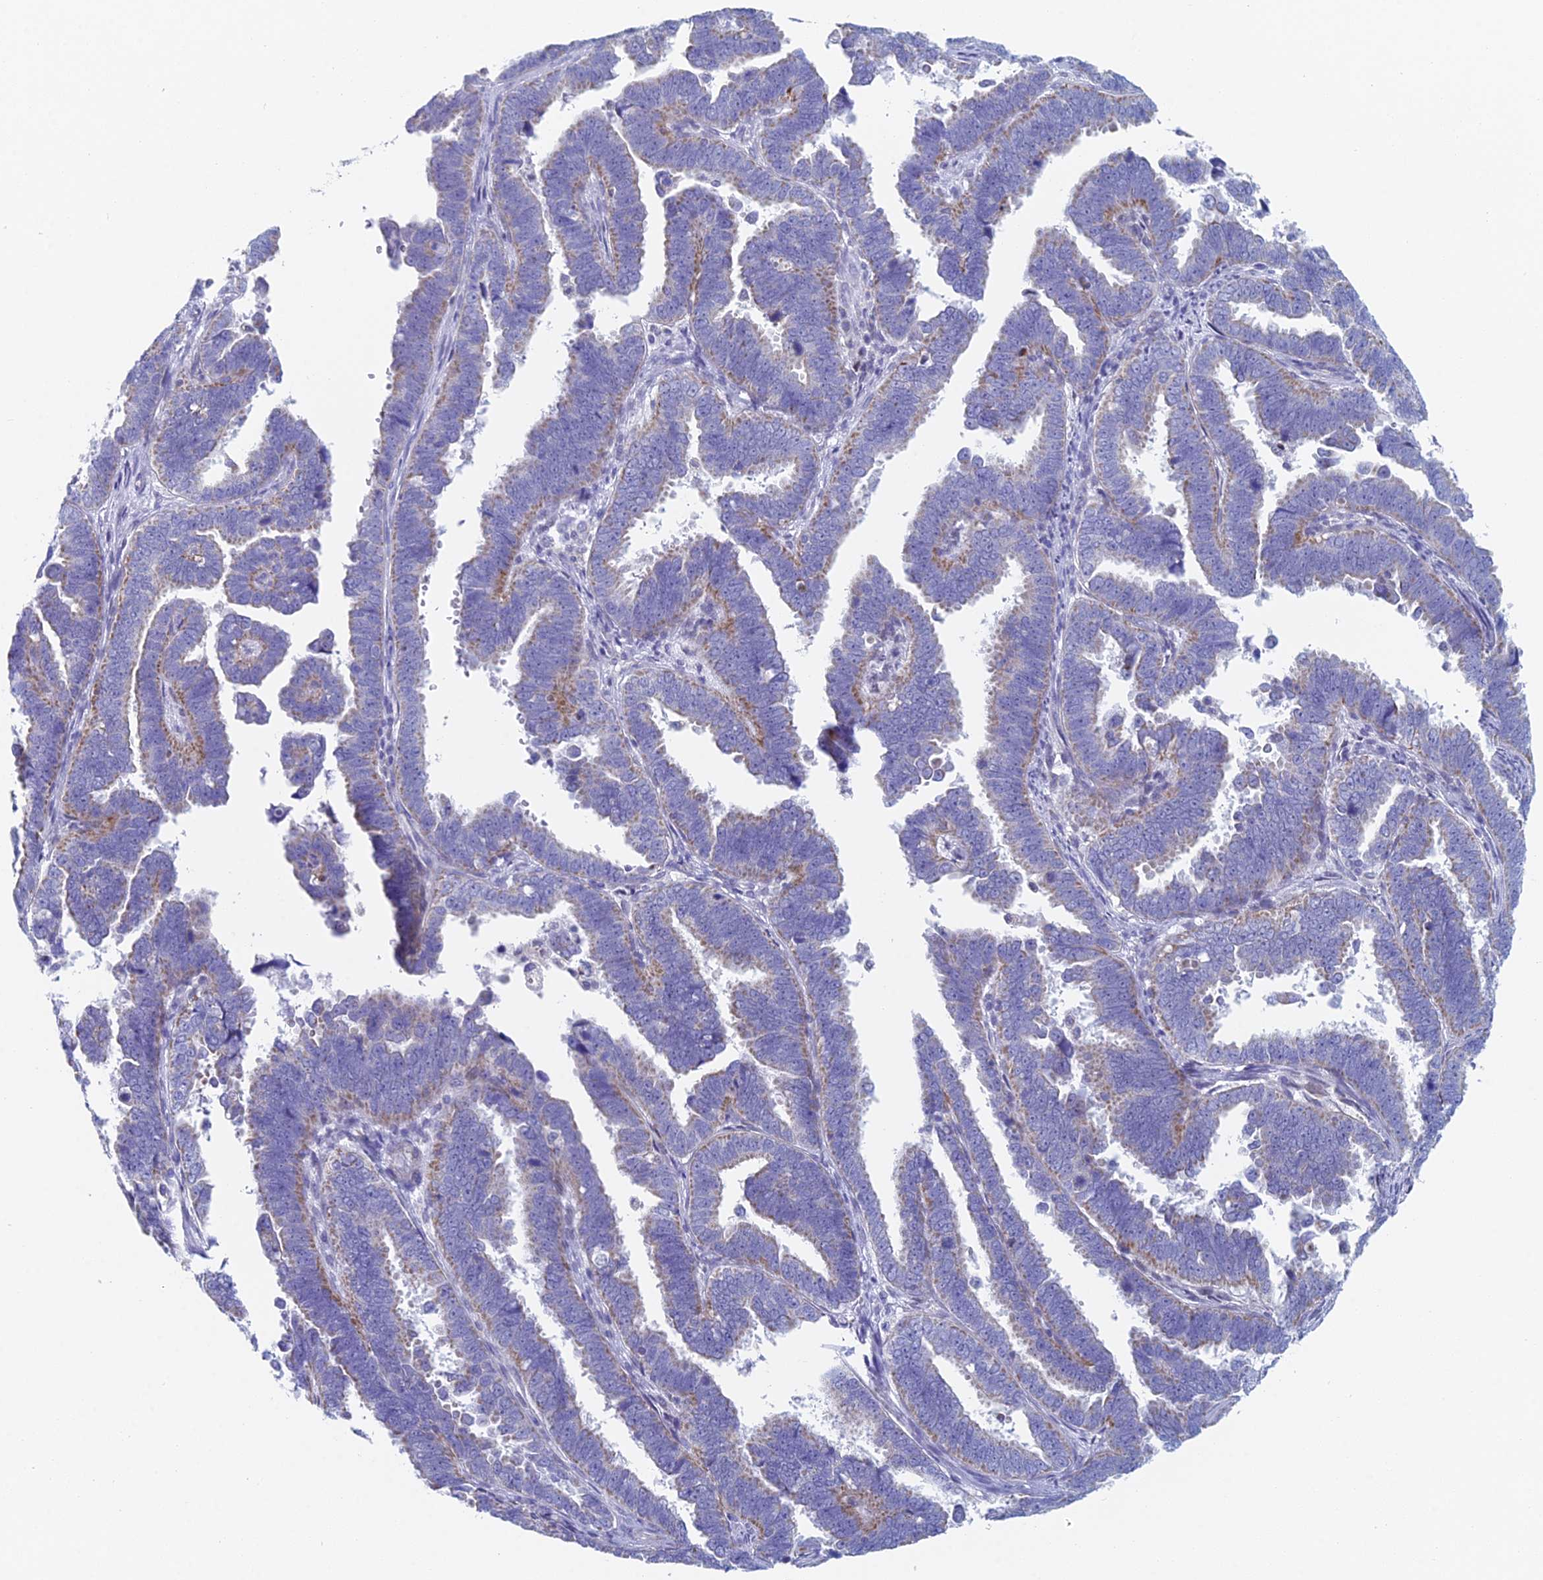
{"staining": {"intensity": "moderate", "quantity": "25%-75%", "location": "cytoplasmic/membranous"}, "tissue": "endometrial cancer", "cell_type": "Tumor cells", "image_type": "cancer", "snomed": [{"axis": "morphology", "description": "Adenocarcinoma, NOS"}, {"axis": "topography", "description": "Endometrium"}], "caption": "Human endometrial cancer stained with a protein marker demonstrates moderate staining in tumor cells.", "gene": "ACSM1", "patient": {"sex": "female", "age": 75}}